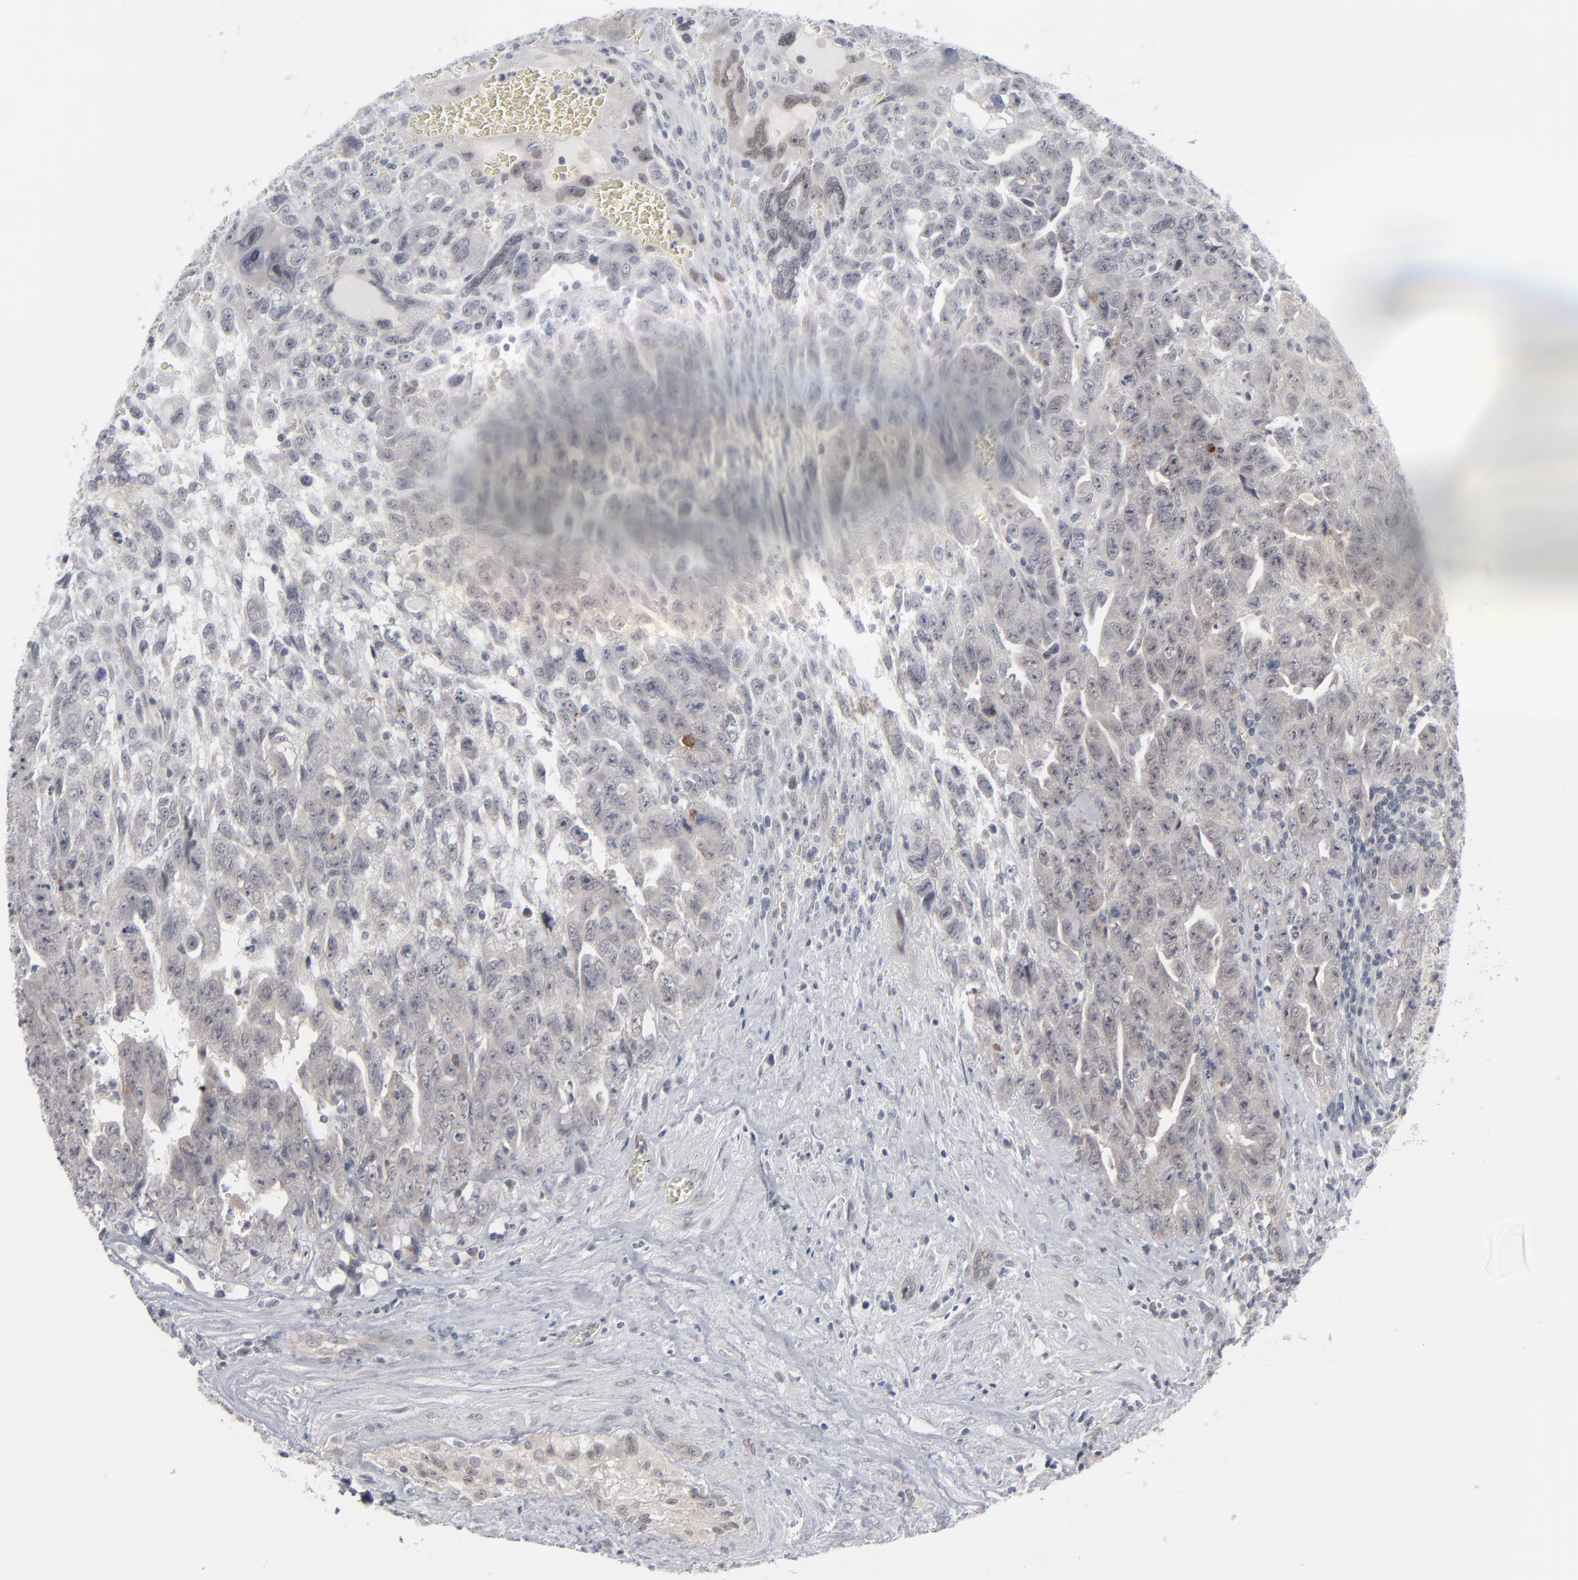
{"staining": {"intensity": "negative", "quantity": "none", "location": "none"}, "tissue": "testis cancer", "cell_type": "Tumor cells", "image_type": "cancer", "snomed": [{"axis": "morphology", "description": "Carcinoma, Embryonal, NOS"}, {"axis": "topography", "description": "Testis"}], "caption": "Immunohistochemistry (IHC) of embryonal carcinoma (testis) exhibits no expression in tumor cells. The staining is performed using DAB (3,3'-diaminobenzidine) brown chromogen with nuclei counter-stained in using hematoxylin.", "gene": "POF1B", "patient": {"sex": "male", "age": 28}}